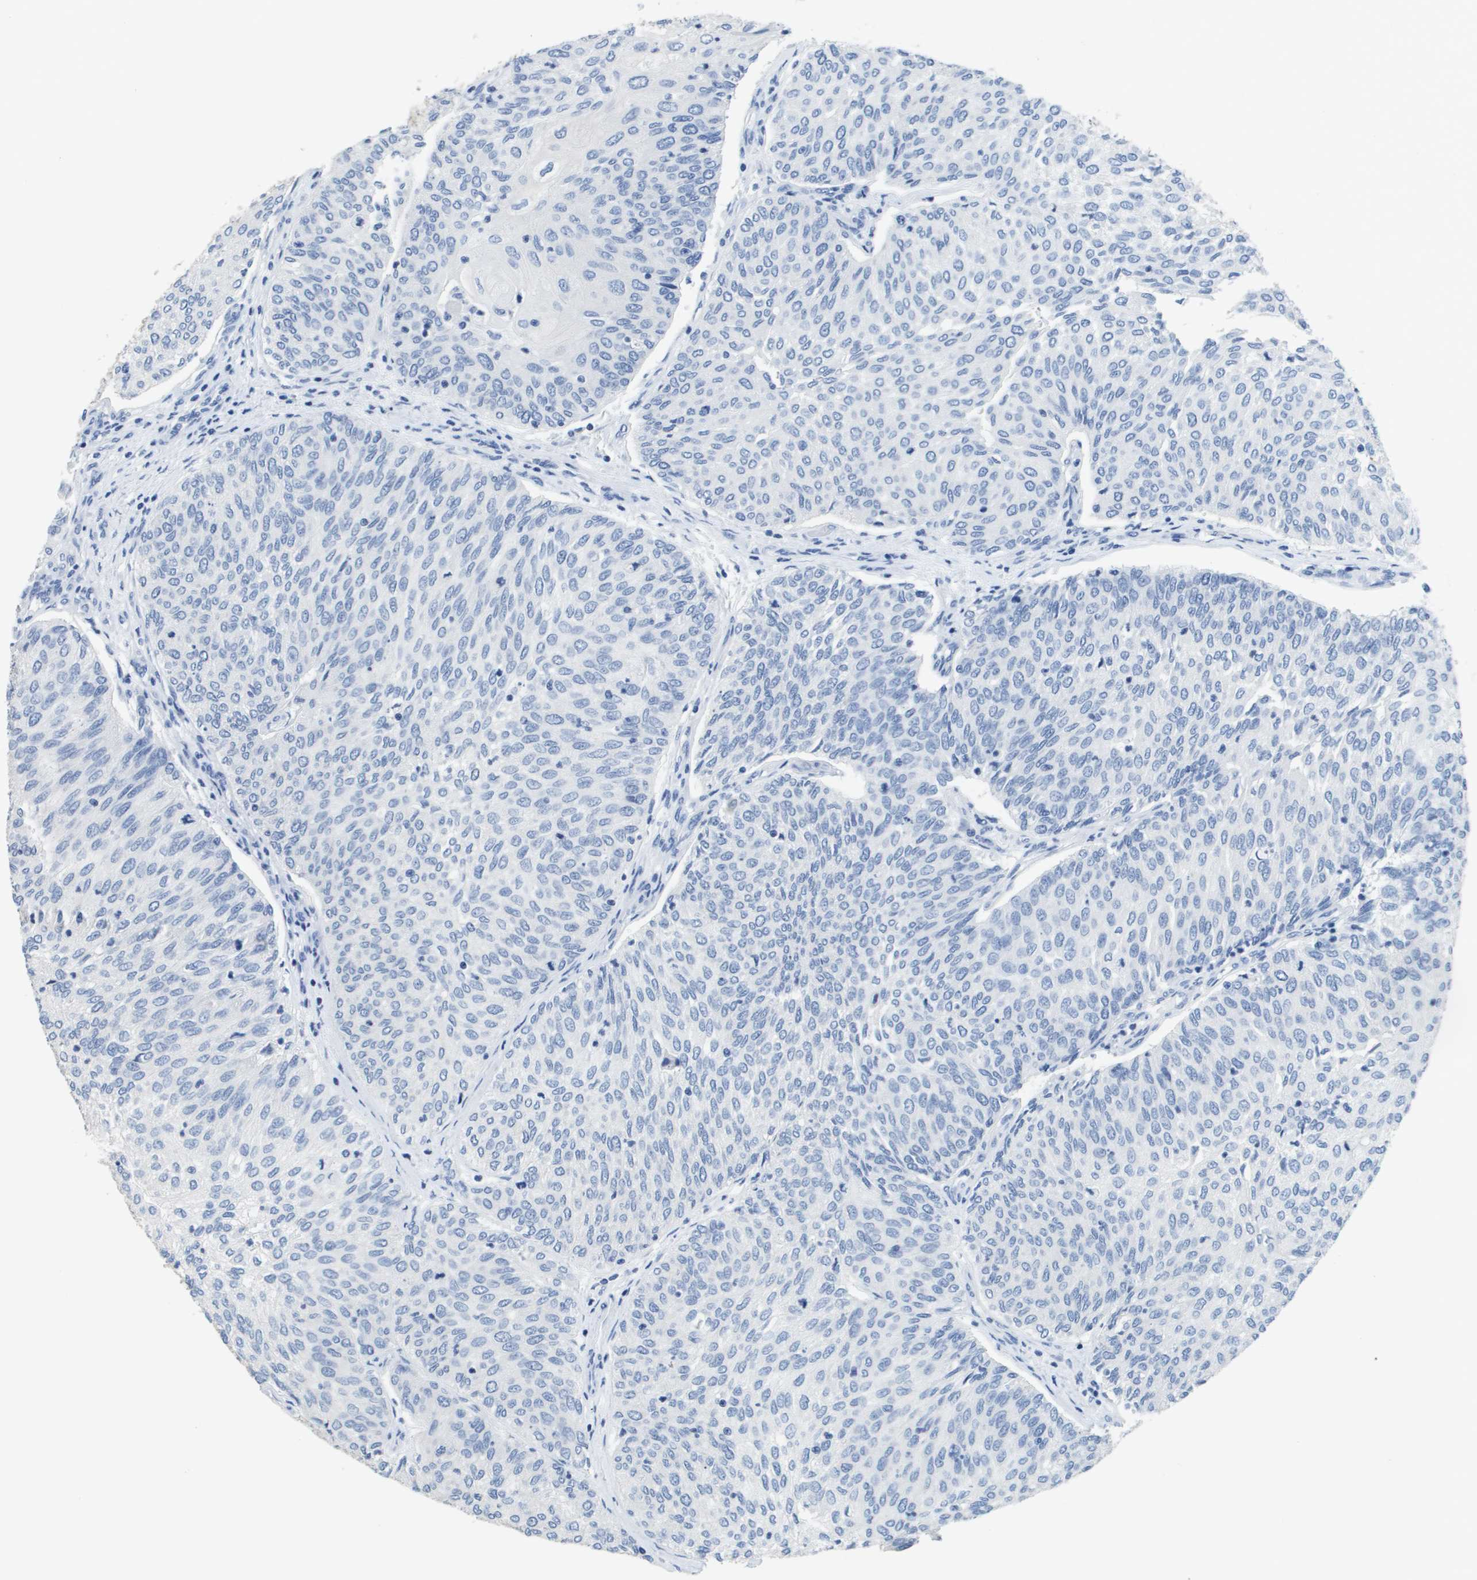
{"staining": {"intensity": "negative", "quantity": "none", "location": "none"}, "tissue": "urothelial cancer", "cell_type": "Tumor cells", "image_type": "cancer", "snomed": [{"axis": "morphology", "description": "Urothelial carcinoma, Low grade"}, {"axis": "topography", "description": "Urinary bladder"}], "caption": "This photomicrograph is of urothelial carcinoma (low-grade) stained with IHC to label a protein in brown with the nuclei are counter-stained blue. There is no expression in tumor cells.", "gene": "MT3", "patient": {"sex": "female", "age": 79}}